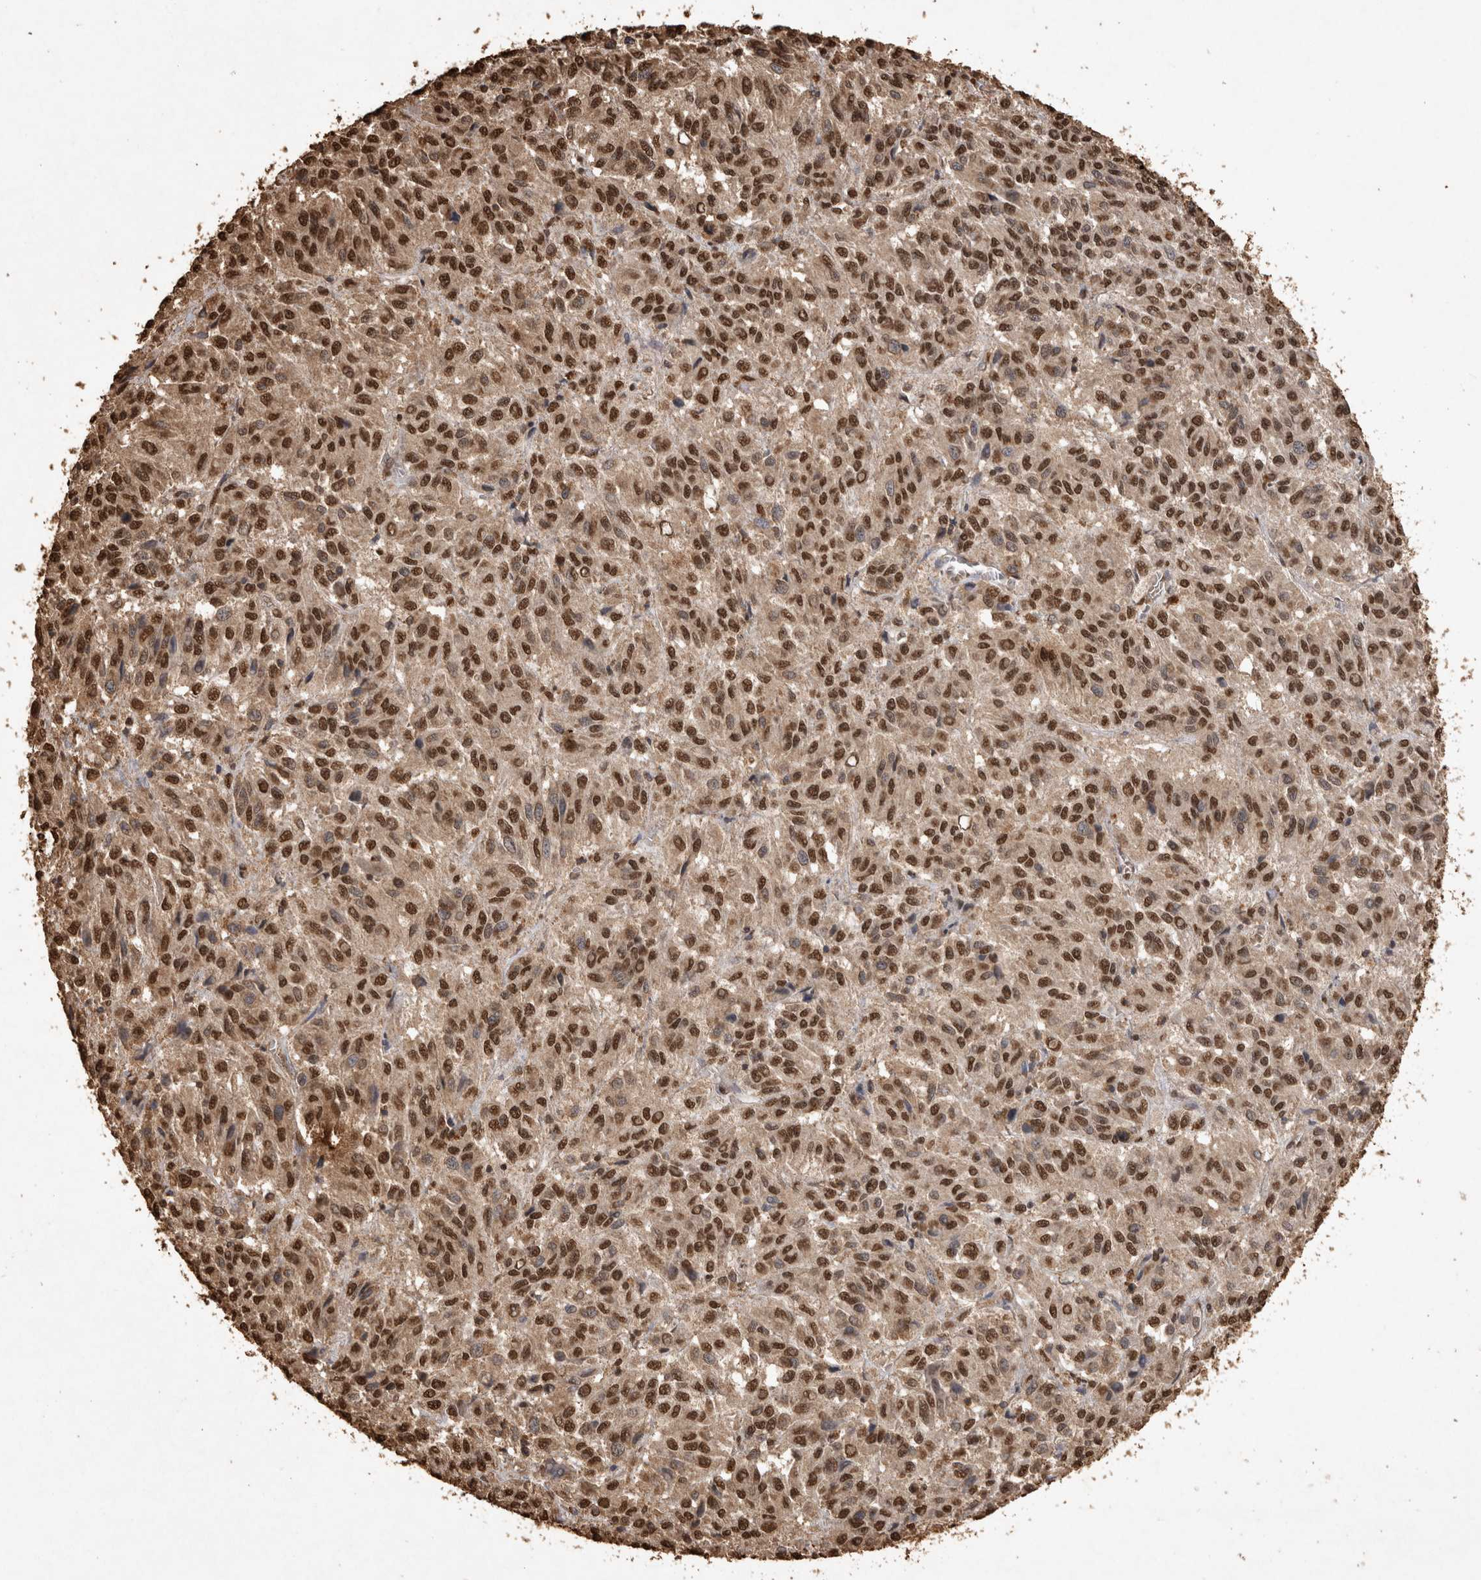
{"staining": {"intensity": "strong", "quantity": ">75%", "location": "nuclear"}, "tissue": "melanoma", "cell_type": "Tumor cells", "image_type": "cancer", "snomed": [{"axis": "morphology", "description": "Malignant melanoma, Metastatic site"}, {"axis": "topography", "description": "Lung"}], "caption": "Immunohistochemistry (IHC) (DAB (3,3'-diaminobenzidine)) staining of melanoma exhibits strong nuclear protein expression in about >75% of tumor cells. The staining is performed using DAB brown chromogen to label protein expression. The nuclei are counter-stained blue using hematoxylin.", "gene": "OAS2", "patient": {"sex": "male", "age": 64}}